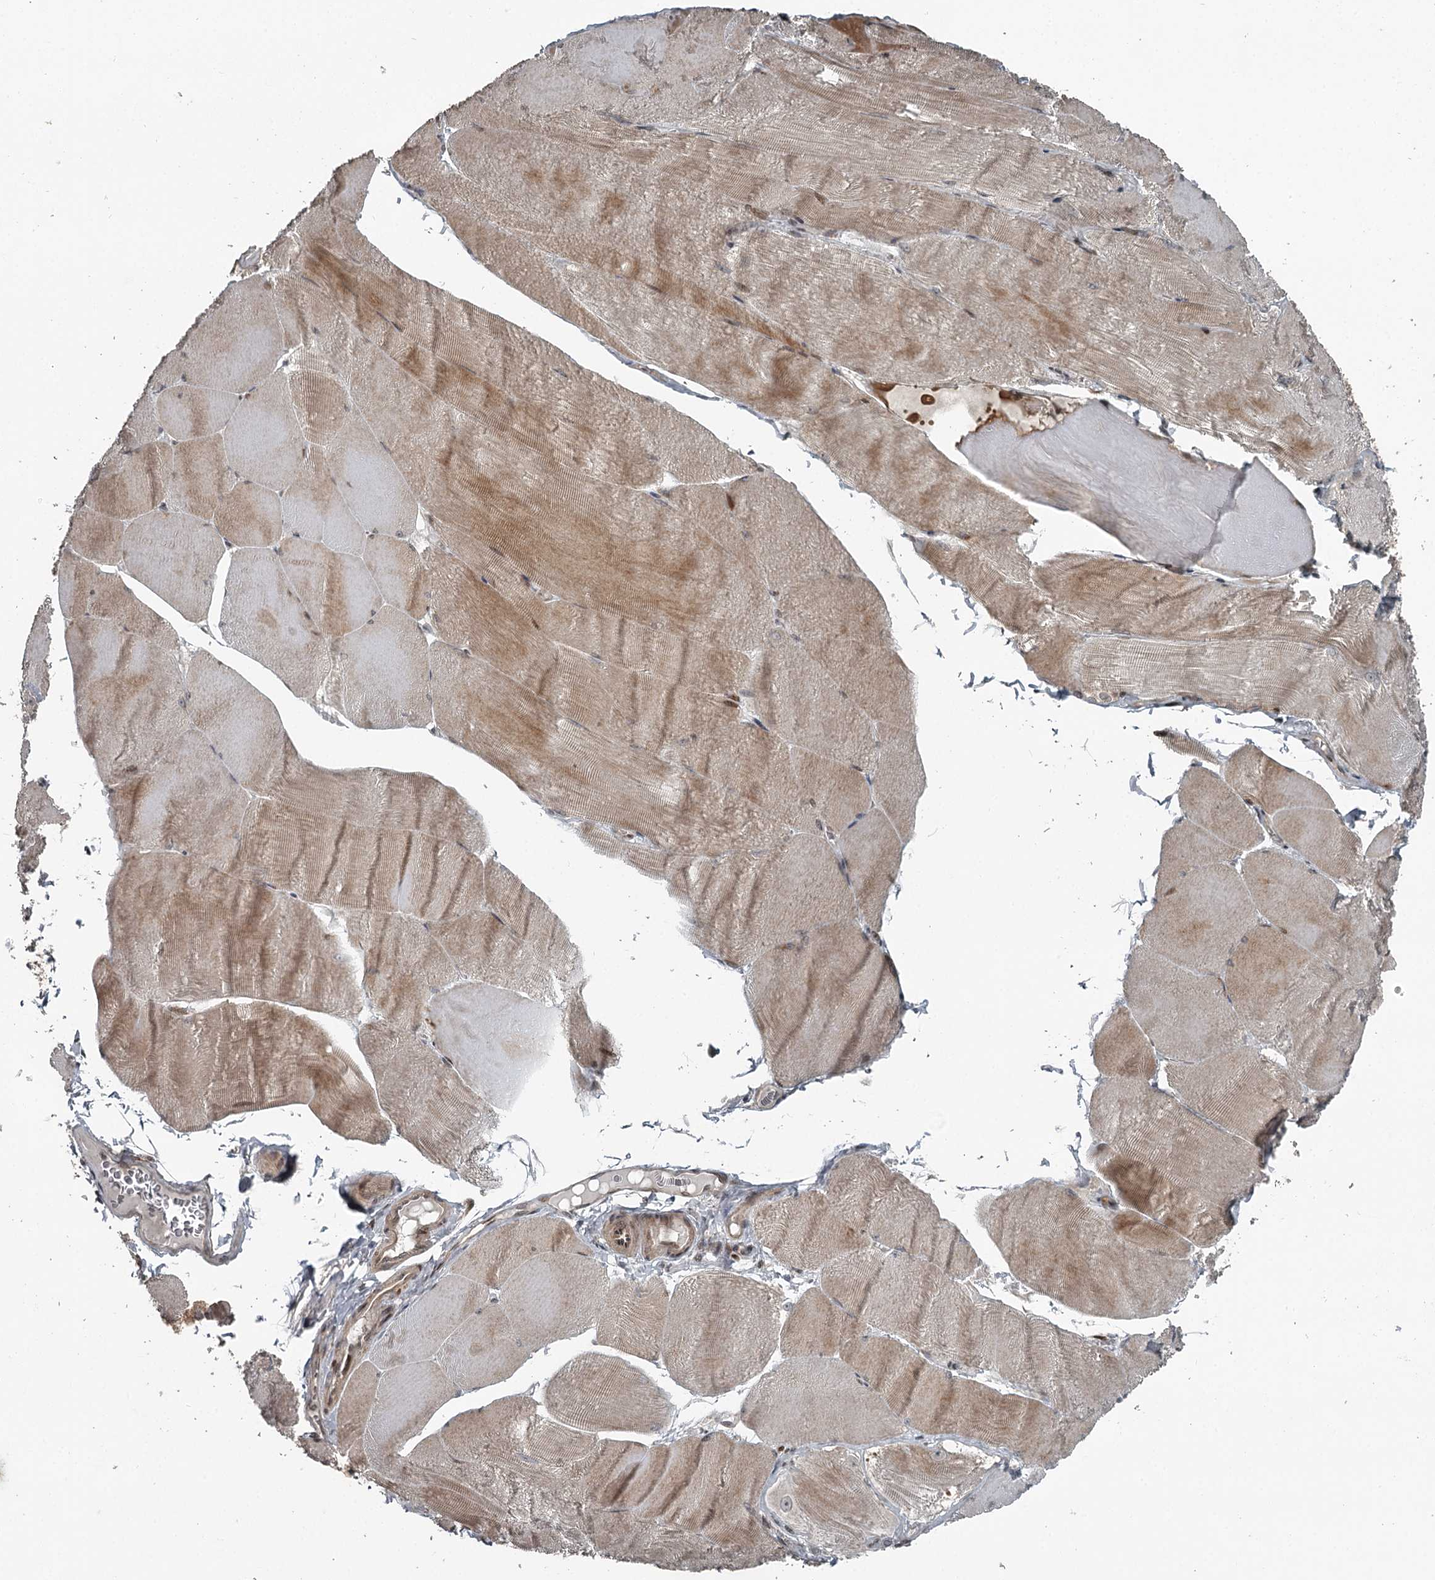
{"staining": {"intensity": "moderate", "quantity": ">75%", "location": "cytoplasmic/membranous"}, "tissue": "skeletal muscle", "cell_type": "Myocytes", "image_type": "normal", "snomed": [{"axis": "morphology", "description": "Normal tissue, NOS"}, {"axis": "morphology", "description": "Basal cell carcinoma"}, {"axis": "topography", "description": "Skeletal muscle"}], "caption": "This micrograph reveals immunohistochemistry staining of normal skeletal muscle, with medium moderate cytoplasmic/membranous staining in approximately >75% of myocytes.", "gene": "RASSF8", "patient": {"sex": "female", "age": 64}}